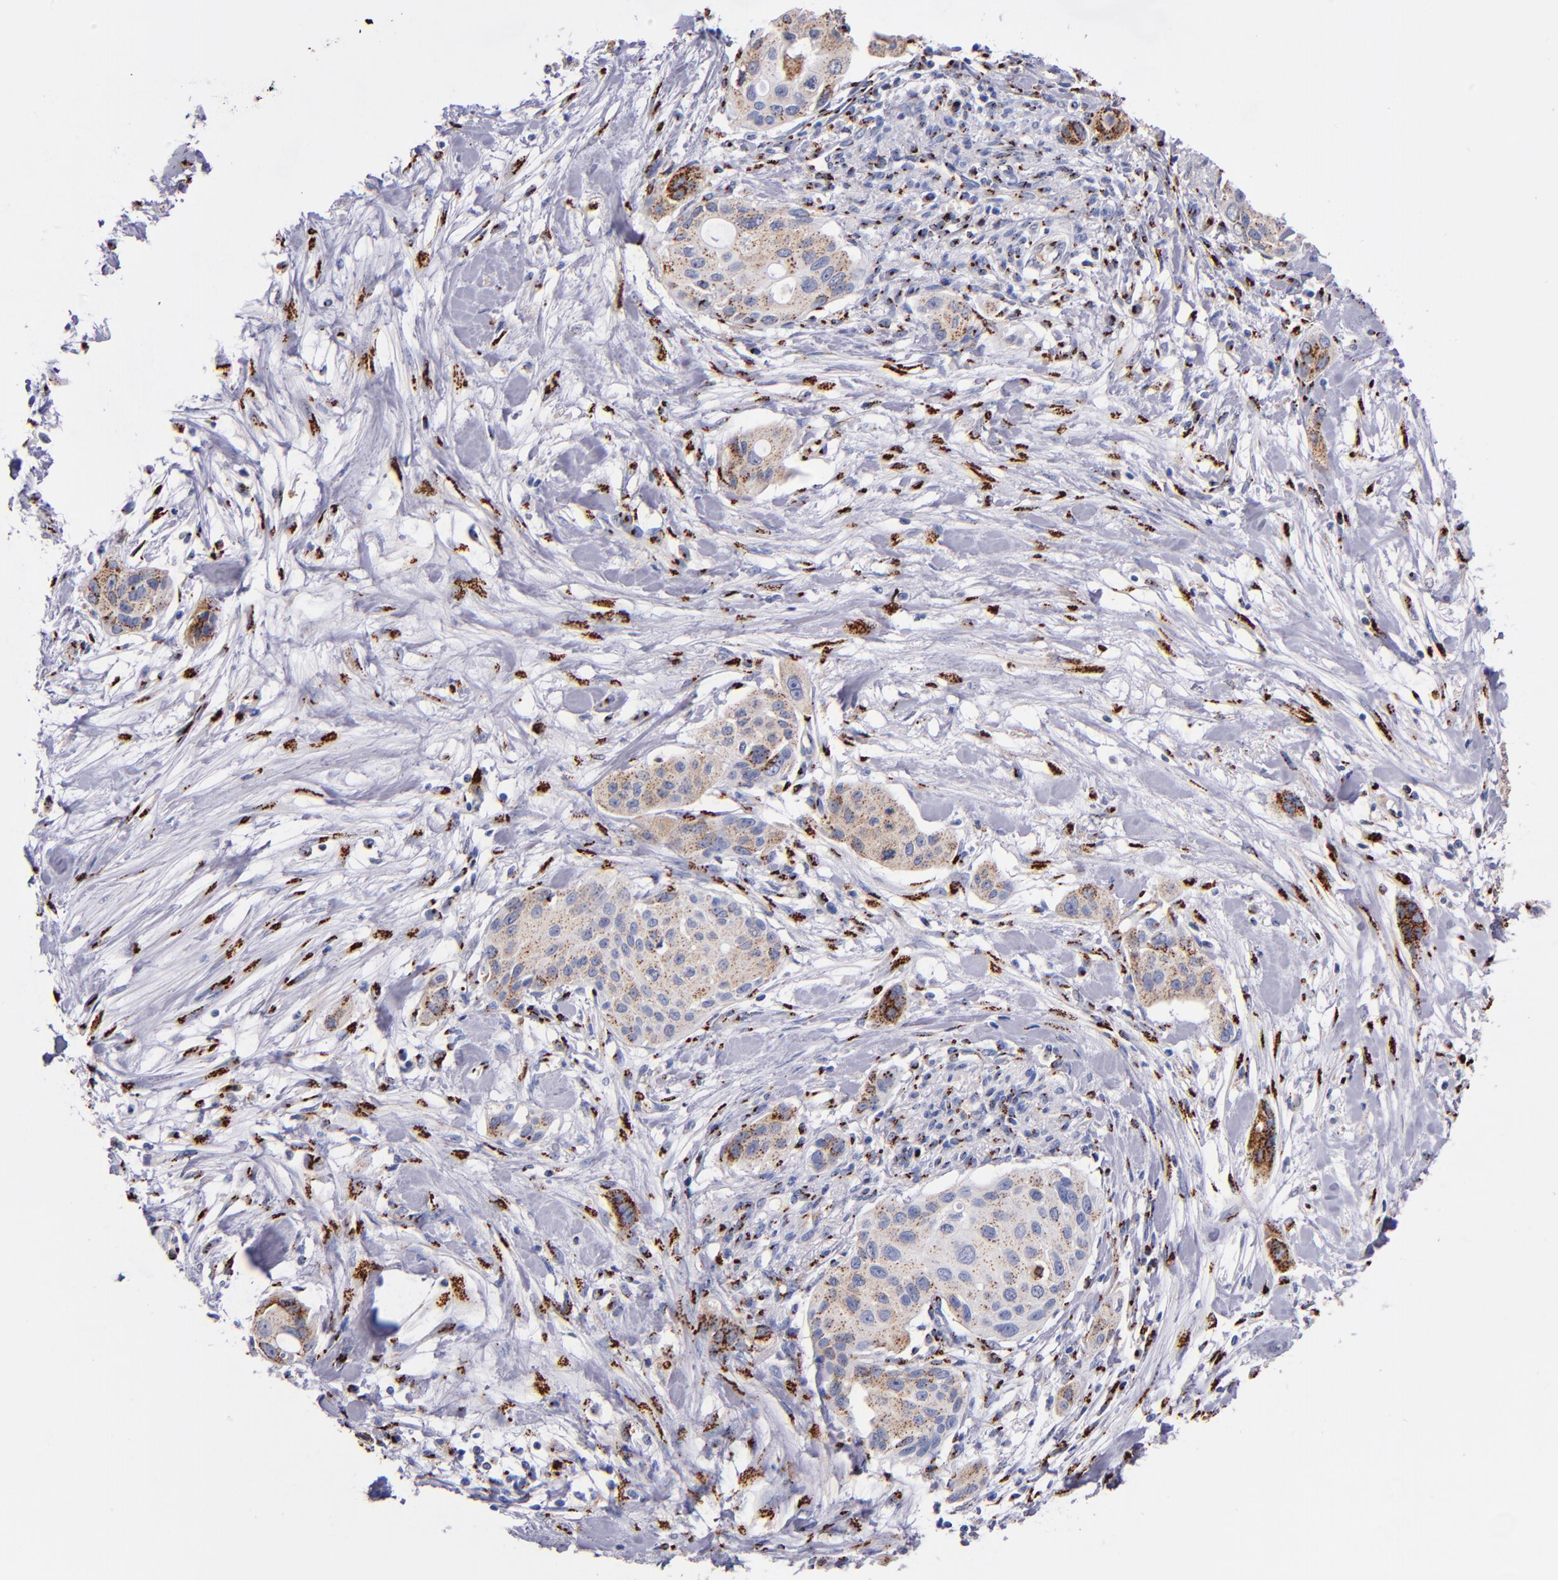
{"staining": {"intensity": "moderate", "quantity": ">75%", "location": "cytoplasmic/membranous"}, "tissue": "pancreatic cancer", "cell_type": "Tumor cells", "image_type": "cancer", "snomed": [{"axis": "morphology", "description": "Adenocarcinoma, NOS"}, {"axis": "topography", "description": "Pancreas"}], "caption": "IHC image of neoplastic tissue: pancreatic cancer (adenocarcinoma) stained using IHC shows medium levels of moderate protein expression localized specifically in the cytoplasmic/membranous of tumor cells, appearing as a cytoplasmic/membranous brown color.", "gene": "GOLIM4", "patient": {"sex": "female", "age": 60}}